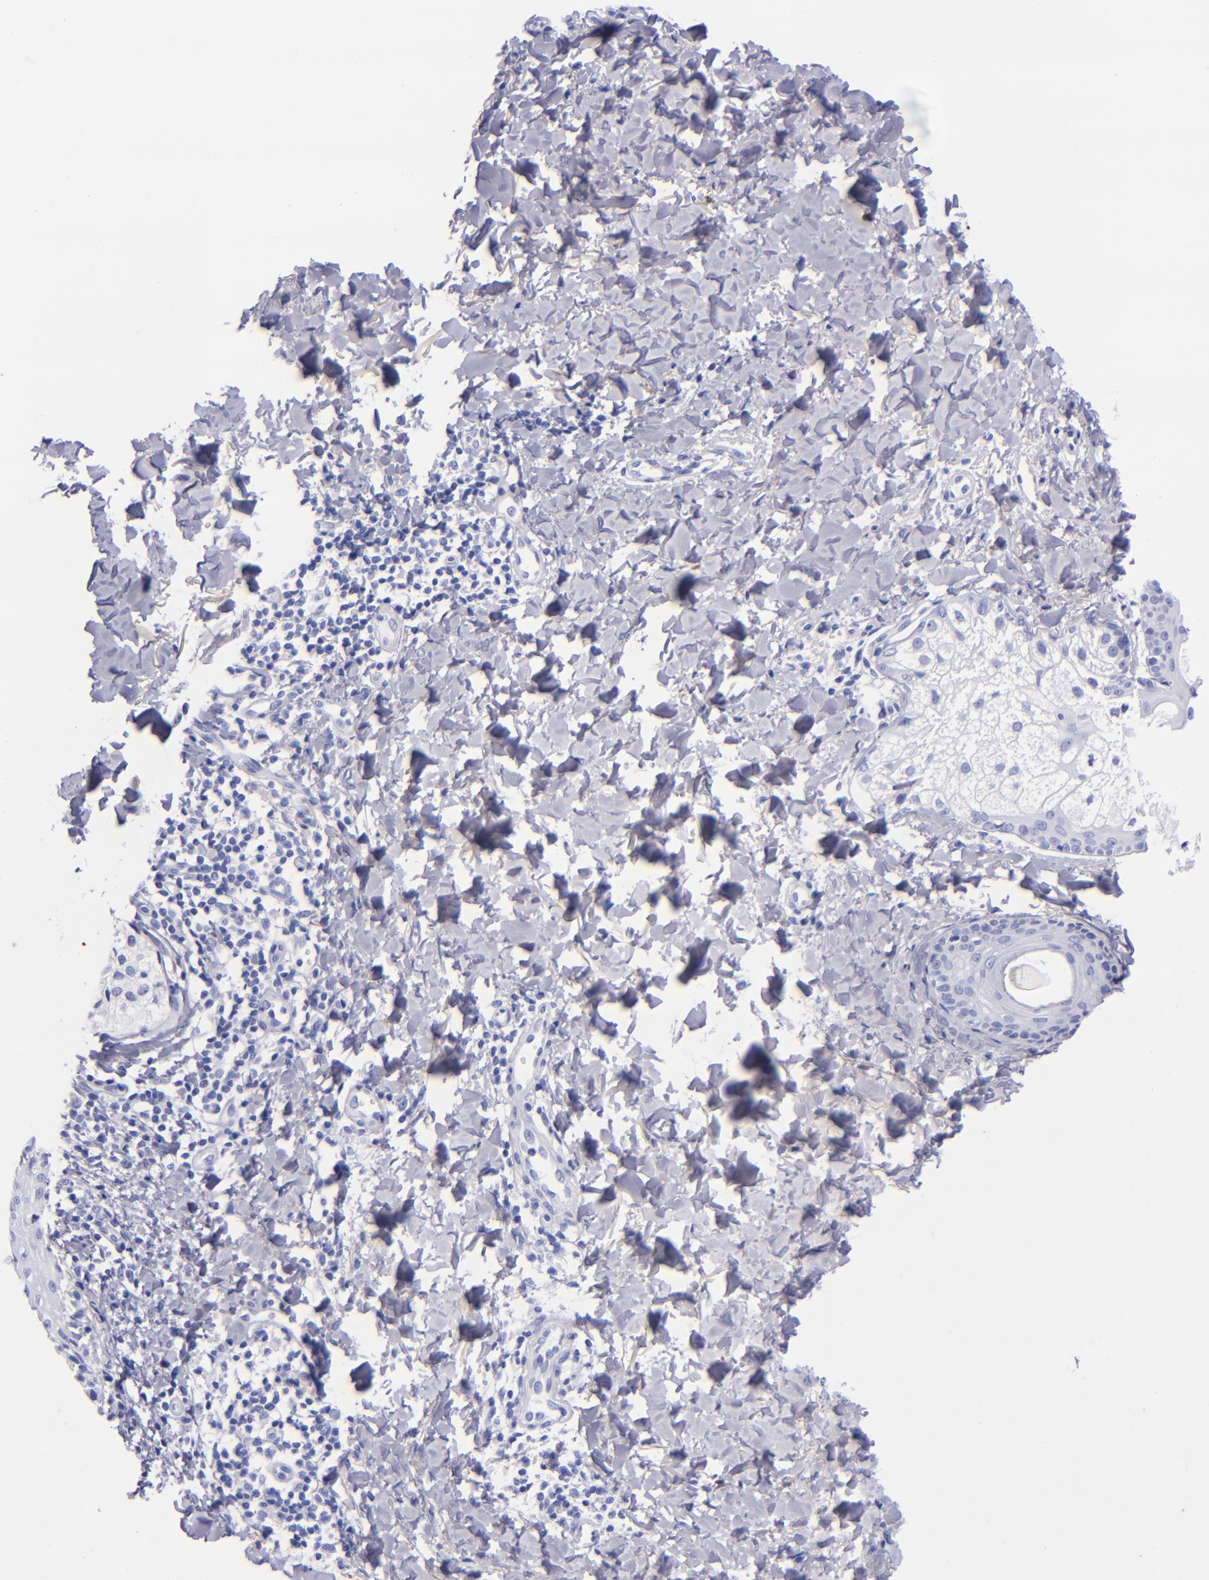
{"staining": {"intensity": "negative", "quantity": "none", "location": "none"}, "tissue": "melanoma", "cell_type": "Tumor cells", "image_type": "cancer", "snomed": [{"axis": "morphology", "description": "Malignant melanoma, NOS"}, {"axis": "topography", "description": "Skin"}], "caption": "The photomicrograph shows no staining of tumor cells in malignant melanoma.", "gene": "LAG3", "patient": {"sex": "male", "age": 23}}